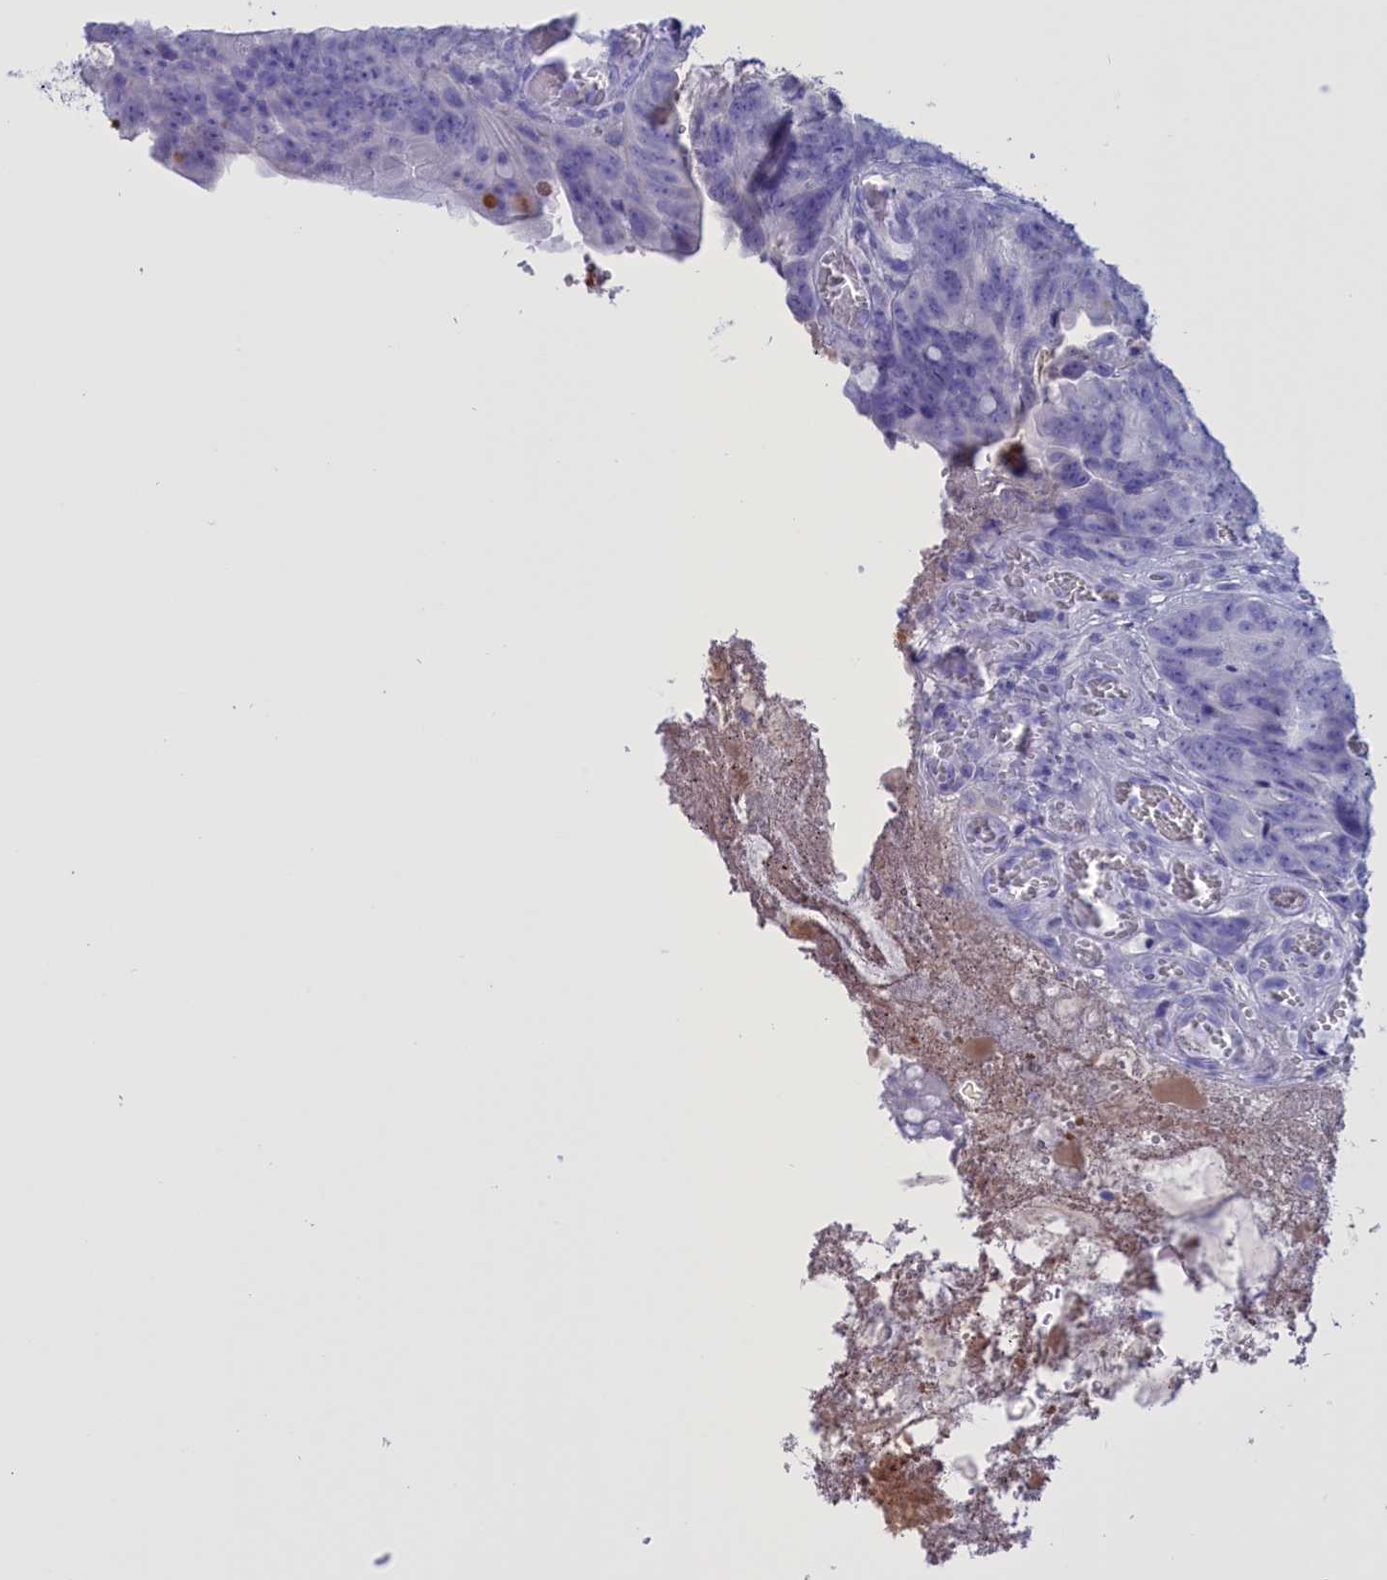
{"staining": {"intensity": "negative", "quantity": "none", "location": "none"}, "tissue": "colorectal cancer", "cell_type": "Tumor cells", "image_type": "cancer", "snomed": [{"axis": "morphology", "description": "Adenocarcinoma, NOS"}, {"axis": "topography", "description": "Colon"}], "caption": "Histopathology image shows no significant protein expression in tumor cells of colorectal cancer.", "gene": "PROK2", "patient": {"sex": "female", "age": 82}}